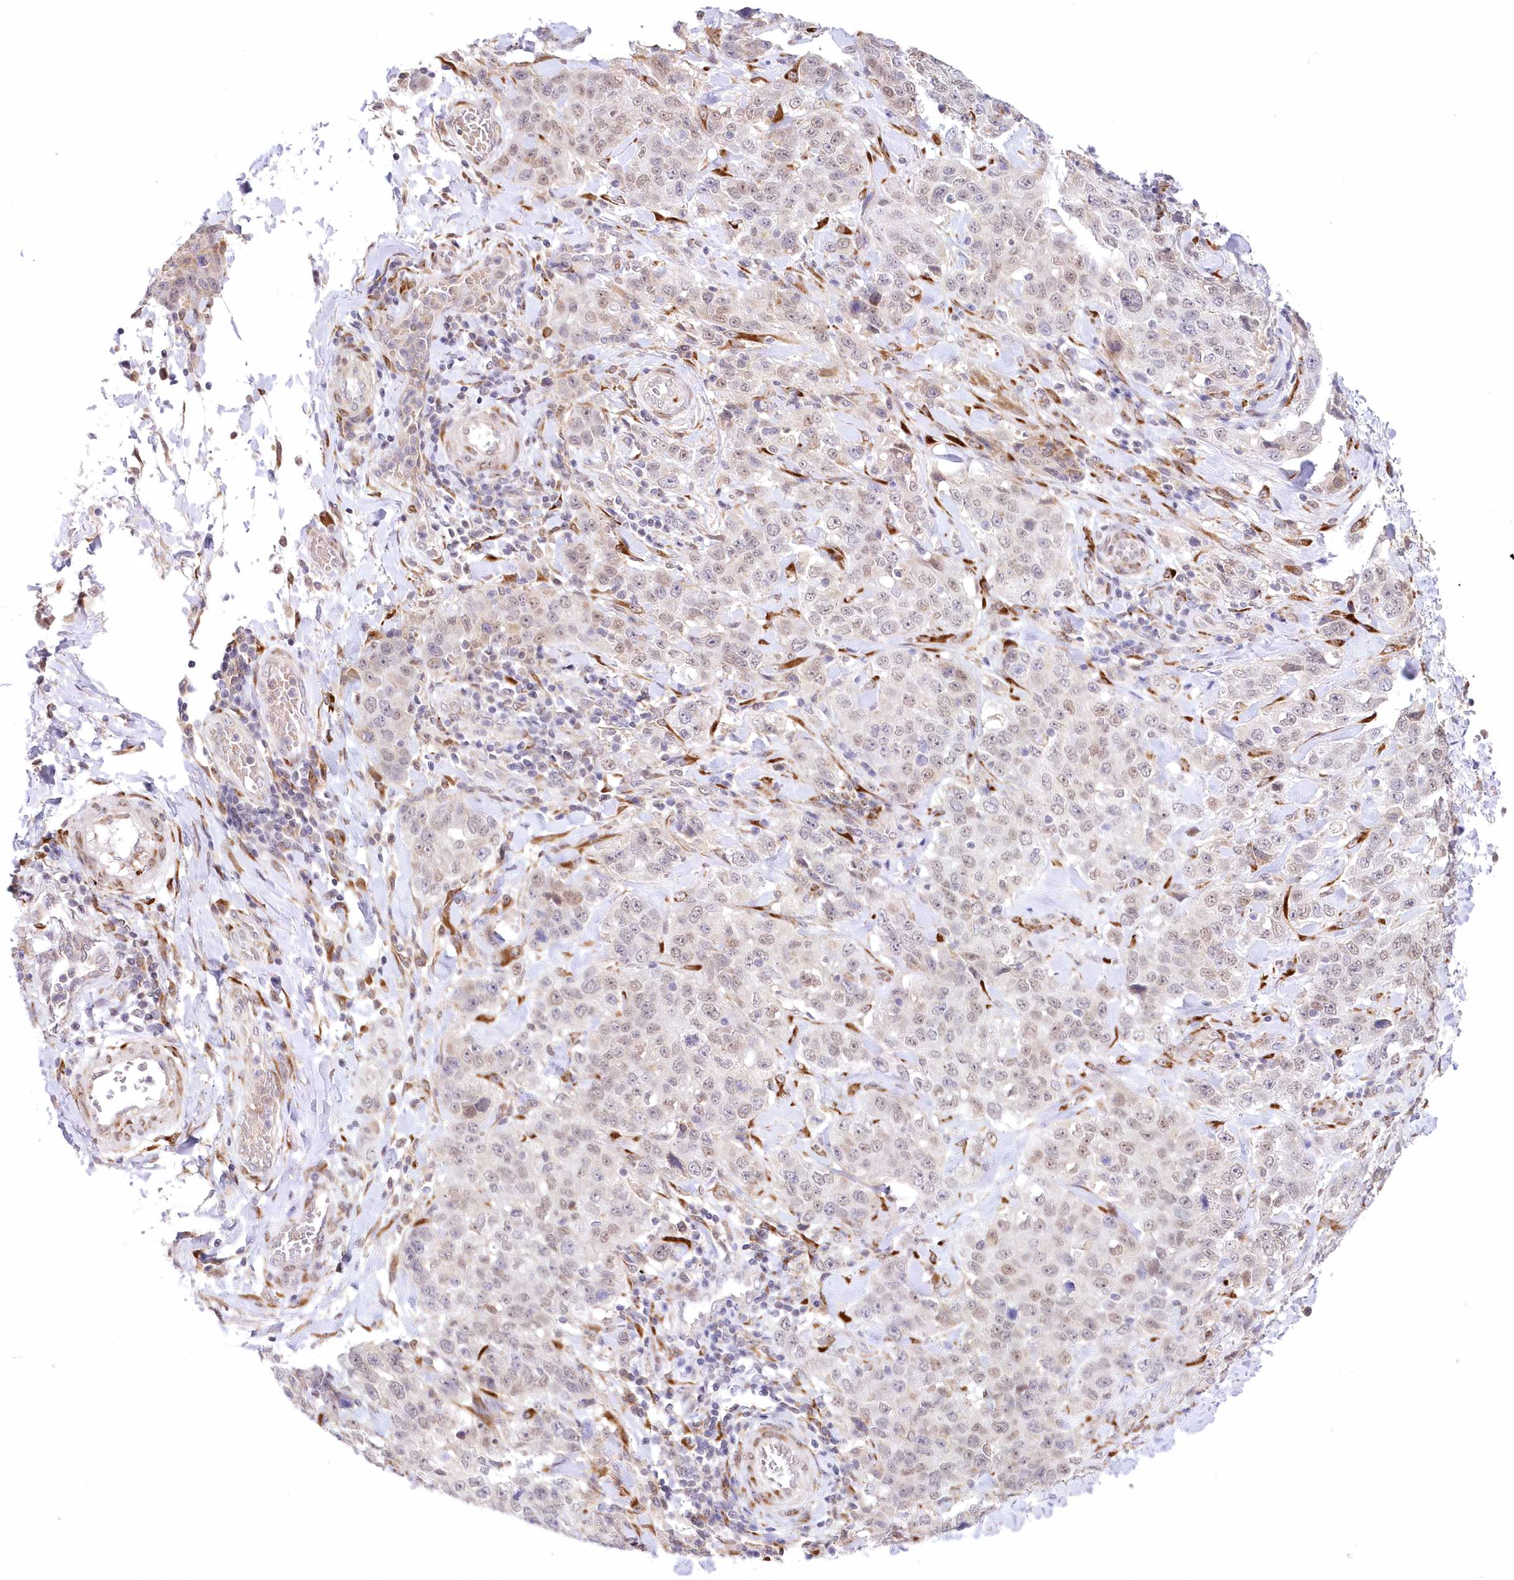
{"staining": {"intensity": "negative", "quantity": "none", "location": "none"}, "tissue": "stomach cancer", "cell_type": "Tumor cells", "image_type": "cancer", "snomed": [{"axis": "morphology", "description": "Adenocarcinoma, NOS"}, {"axis": "topography", "description": "Stomach"}], "caption": "An immunohistochemistry histopathology image of stomach cancer is shown. There is no staining in tumor cells of stomach cancer. (DAB immunohistochemistry, high magnification).", "gene": "LDB1", "patient": {"sex": "male", "age": 48}}